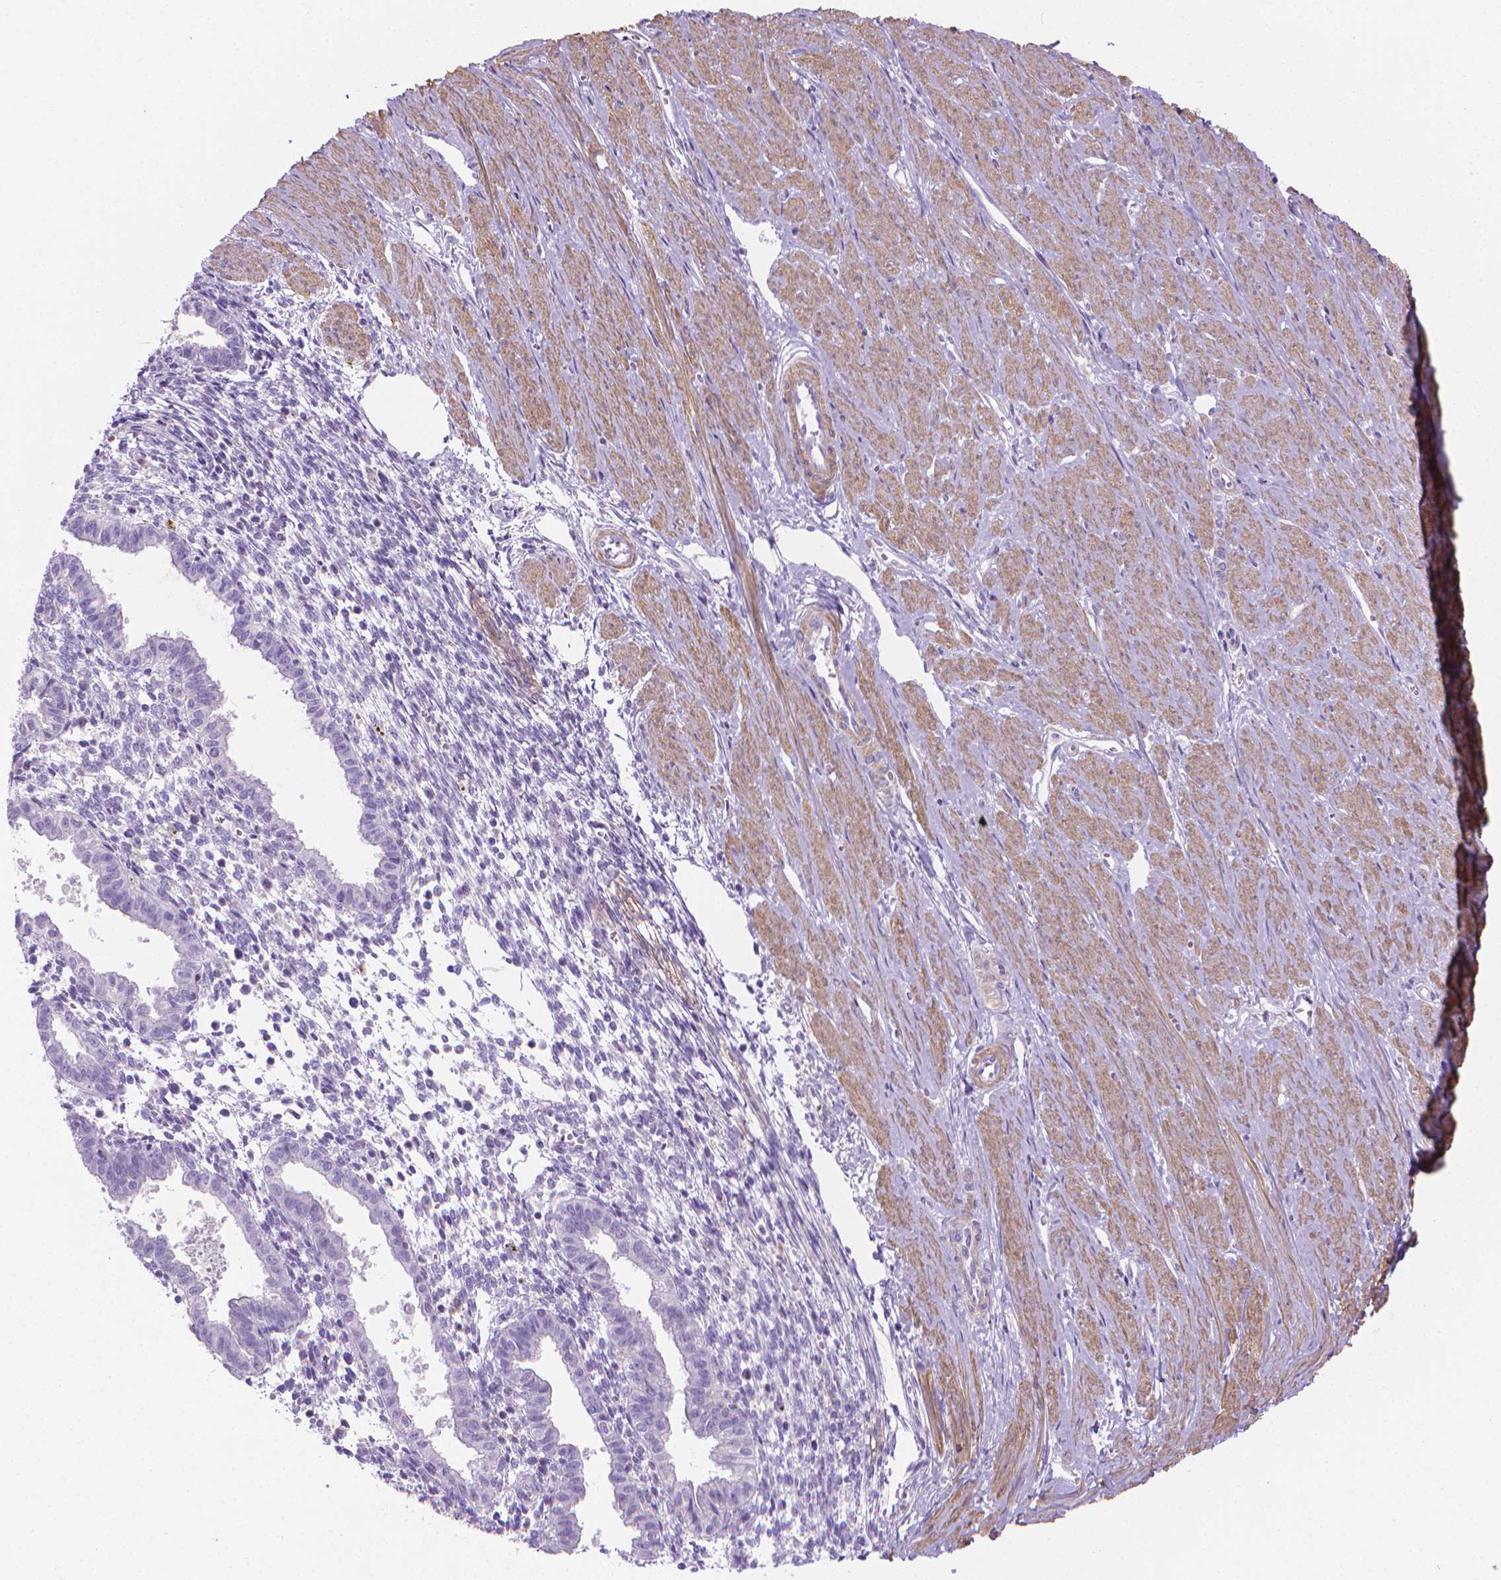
{"staining": {"intensity": "negative", "quantity": "none", "location": "none"}, "tissue": "endometrium", "cell_type": "Cells in endometrial stroma", "image_type": "normal", "snomed": [{"axis": "morphology", "description": "Normal tissue, NOS"}, {"axis": "topography", "description": "Endometrium"}], "caption": "Immunohistochemistry (IHC) histopathology image of benign endometrium stained for a protein (brown), which shows no expression in cells in endometrial stroma.", "gene": "FASN", "patient": {"sex": "female", "age": 37}}